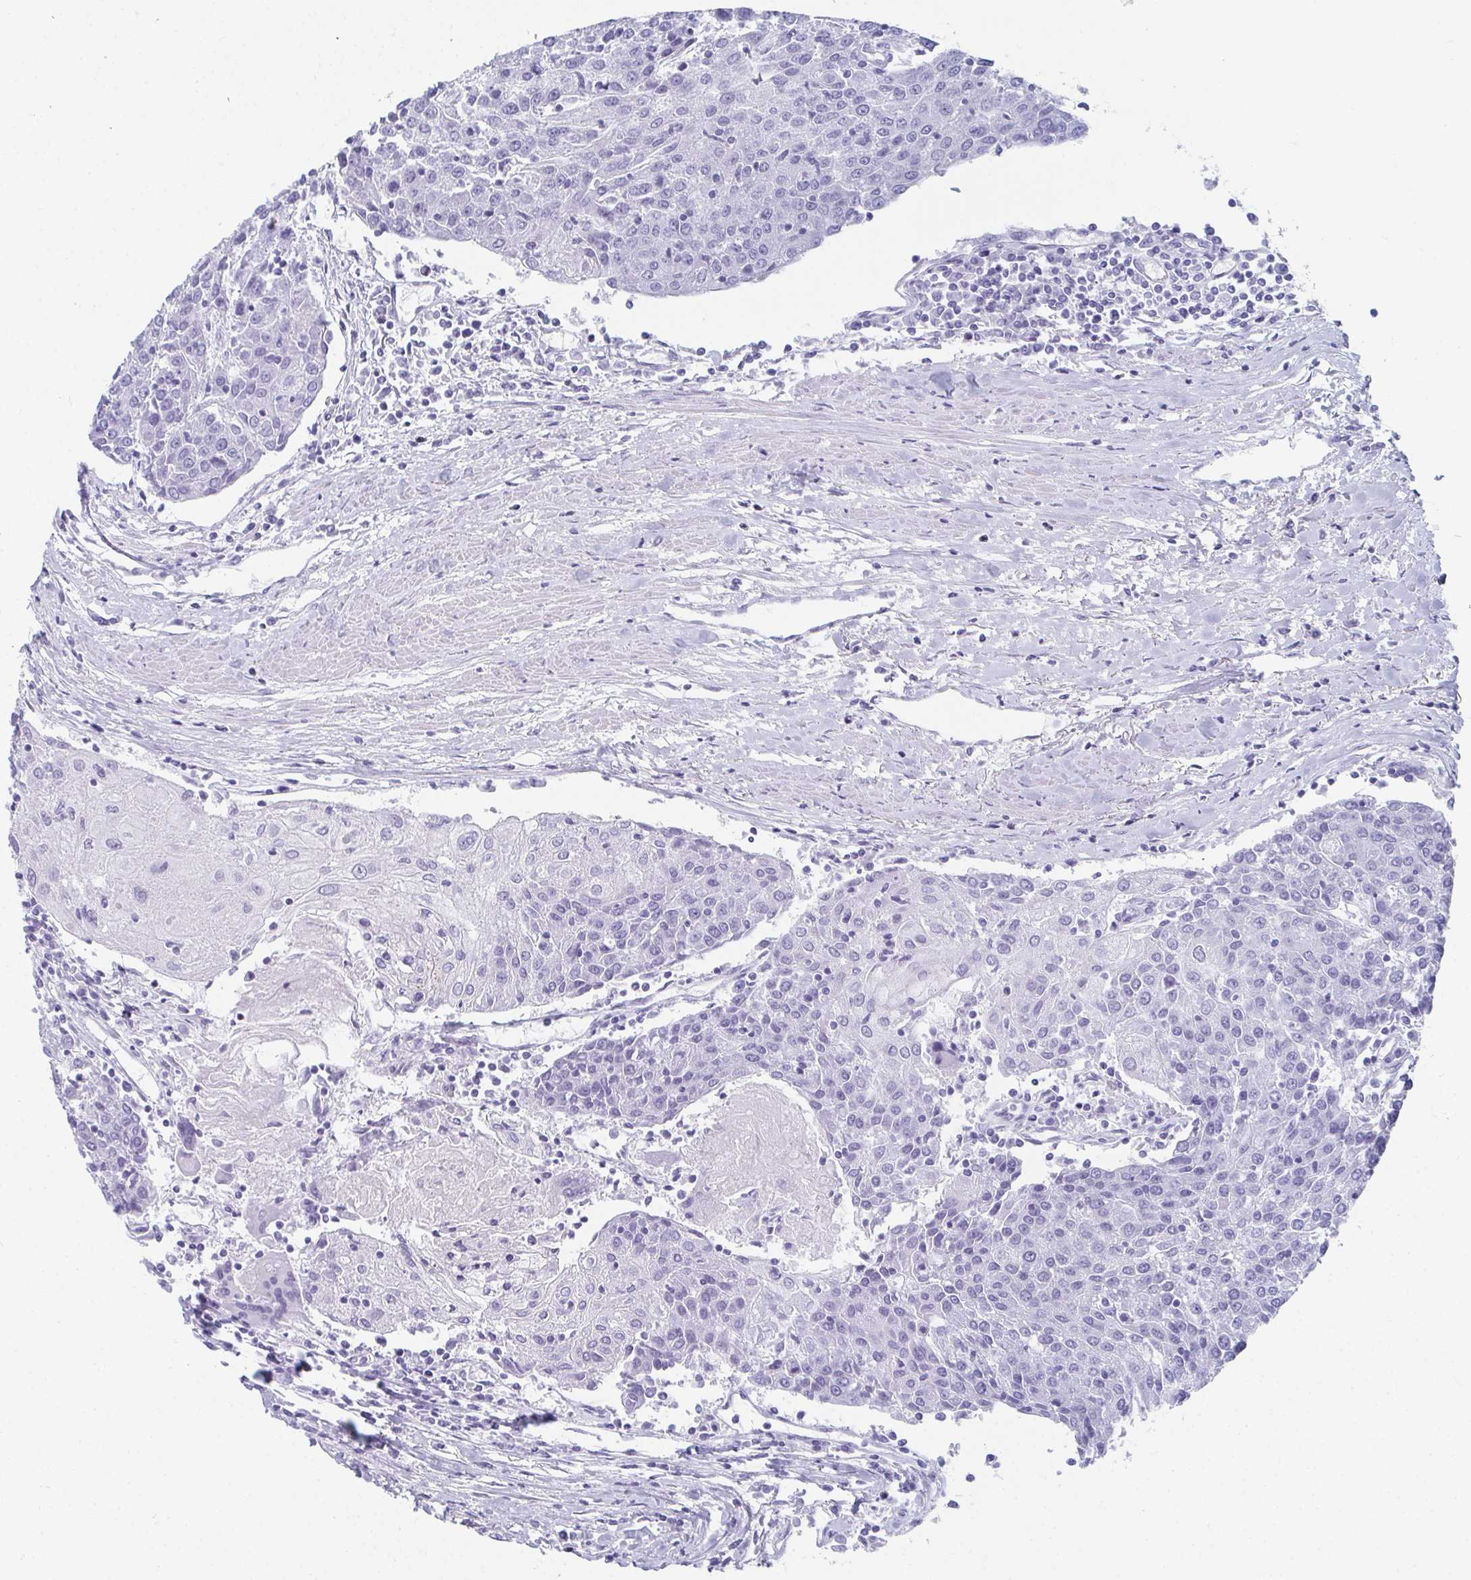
{"staining": {"intensity": "negative", "quantity": "none", "location": "none"}, "tissue": "urothelial cancer", "cell_type": "Tumor cells", "image_type": "cancer", "snomed": [{"axis": "morphology", "description": "Urothelial carcinoma, High grade"}, {"axis": "topography", "description": "Urinary bladder"}], "caption": "This micrograph is of urothelial cancer stained with IHC to label a protein in brown with the nuclei are counter-stained blue. There is no staining in tumor cells. (DAB immunohistochemistry (IHC) with hematoxylin counter stain).", "gene": "GHRL", "patient": {"sex": "female", "age": 85}}